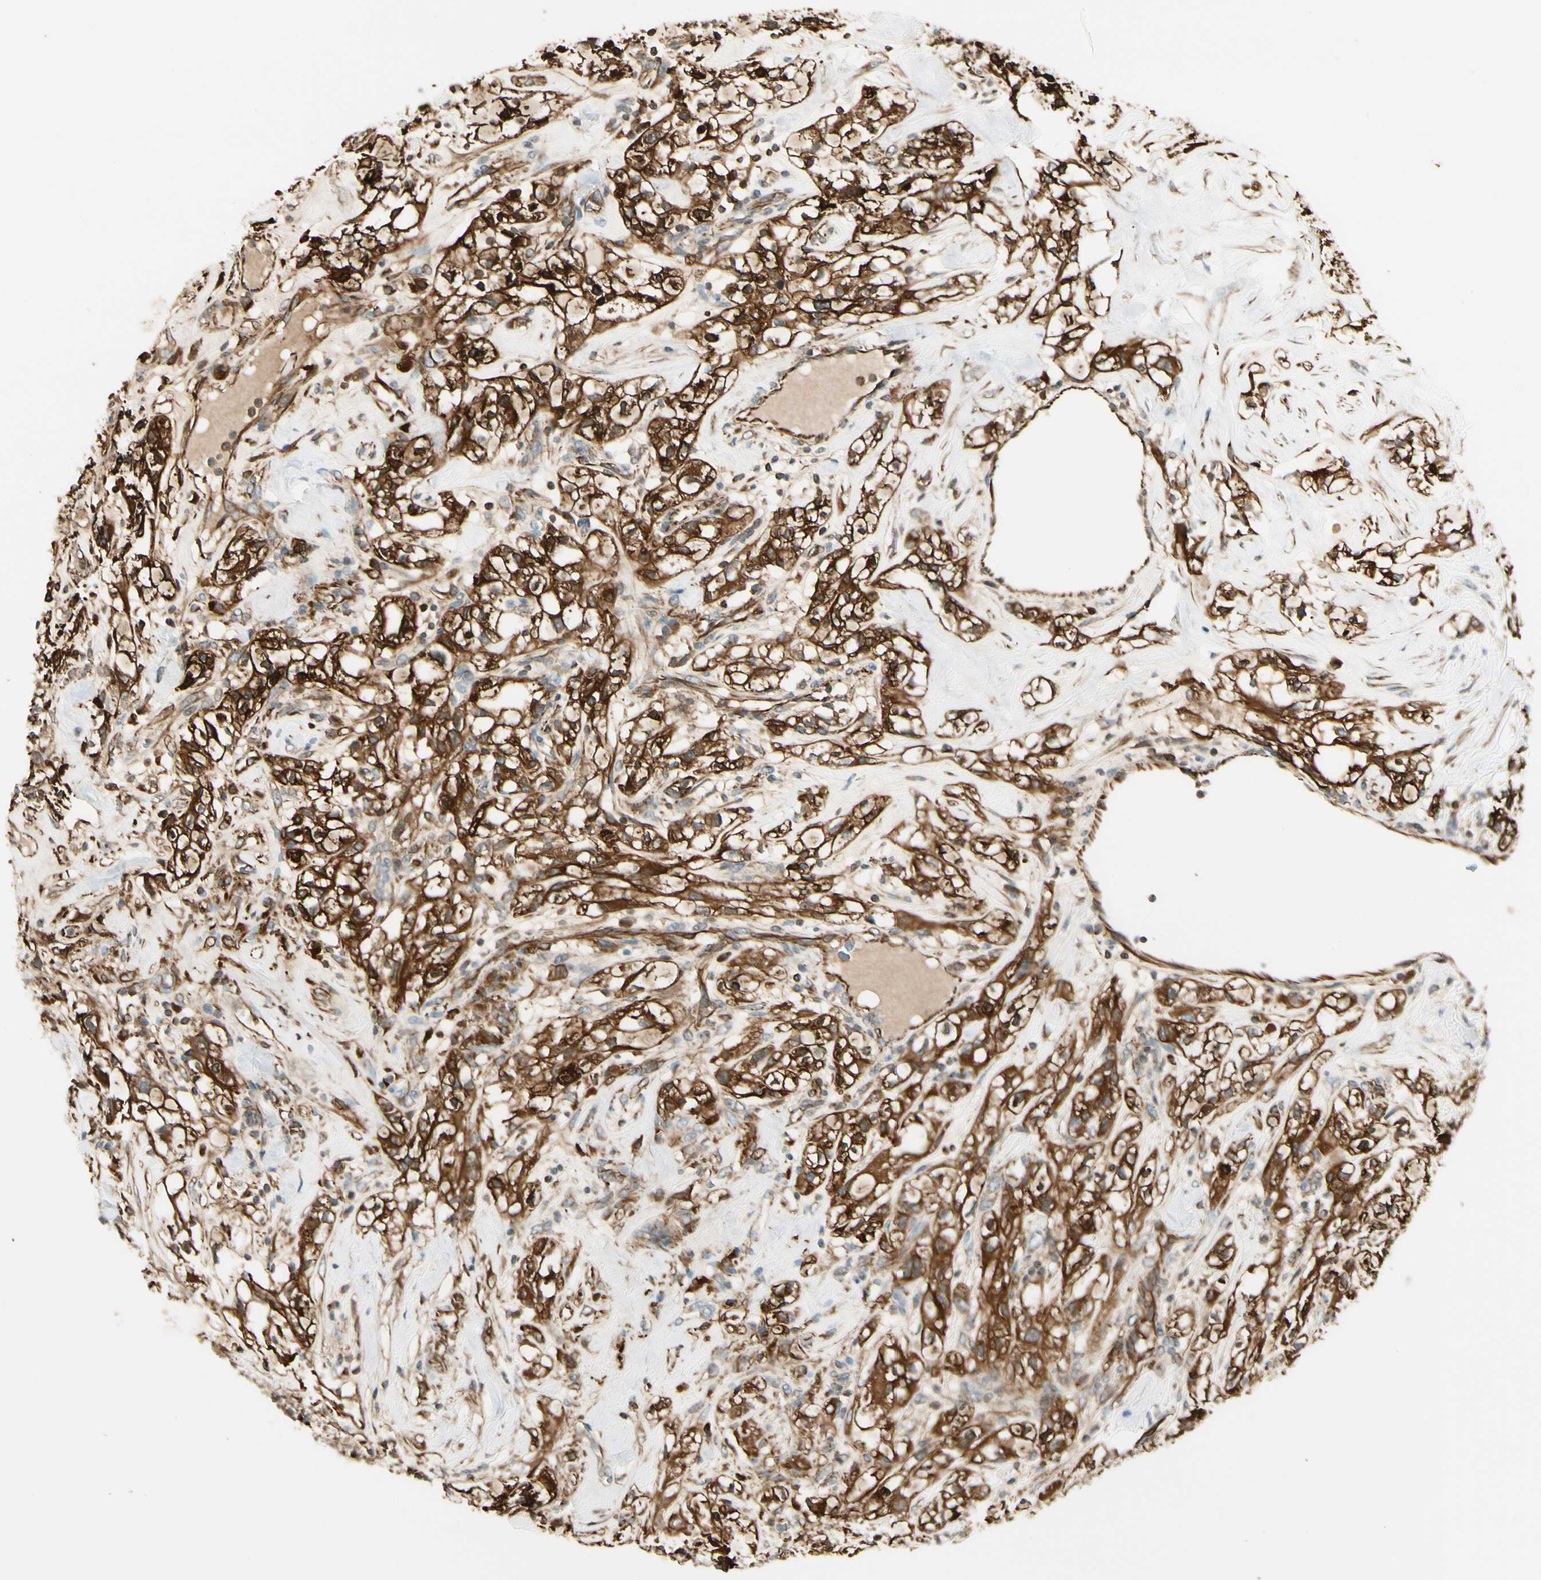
{"staining": {"intensity": "strong", "quantity": ">75%", "location": "cytoplasmic/membranous"}, "tissue": "renal cancer", "cell_type": "Tumor cells", "image_type": "cancer", "snomed": [{"axis": "morphology", "description": "Adenocarcinoma, NOS"}, {"axis": "topography", "description": "Kidney"}], "caption": "Brown immunohistochemical staining in human renal adenocarcinoma reveals strong cytoplasmic/membranous staining in about >75% of tumor cells.", "gene": "FTH1", "patient": {"sex": "female", "age": 60}}